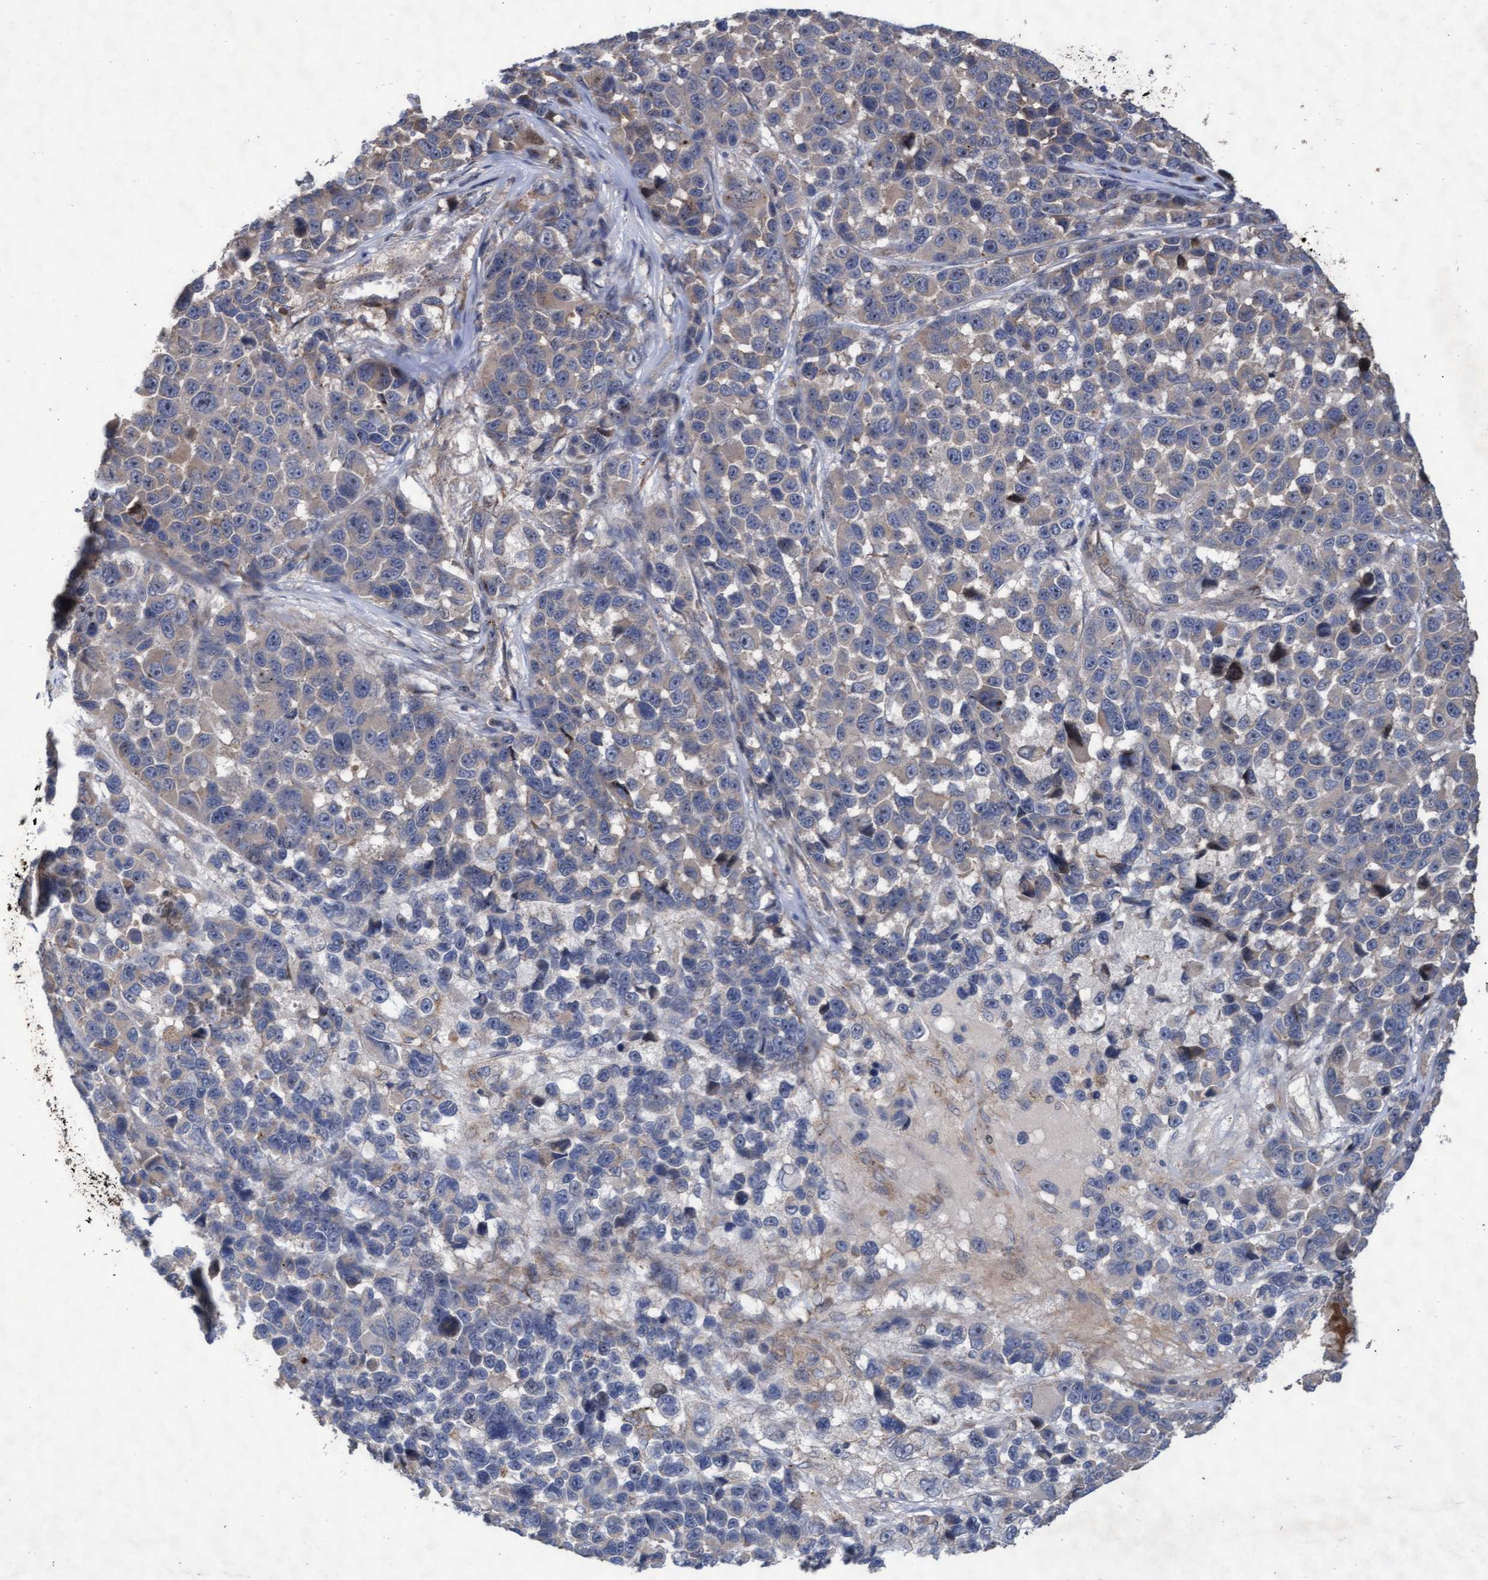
{"staining": {"intensity": "weak", "quantity": "<25%", "location": "cytoplasmic/membranous"}, "tissue": "melanoma", "cell_type": "Tumor cells", "image_type": "cancer", "snomed": [{"axis": "morphology", "description": "Malignant melanoma, NOS"}, {"axis": "topography", "description": "Skin"}], "caption": "A micrograph of melanoma stained for a protein displays no brown staining in tumor cells.", "gene": "ABCF2", "patient": {"sex": "male", "age": 53}}